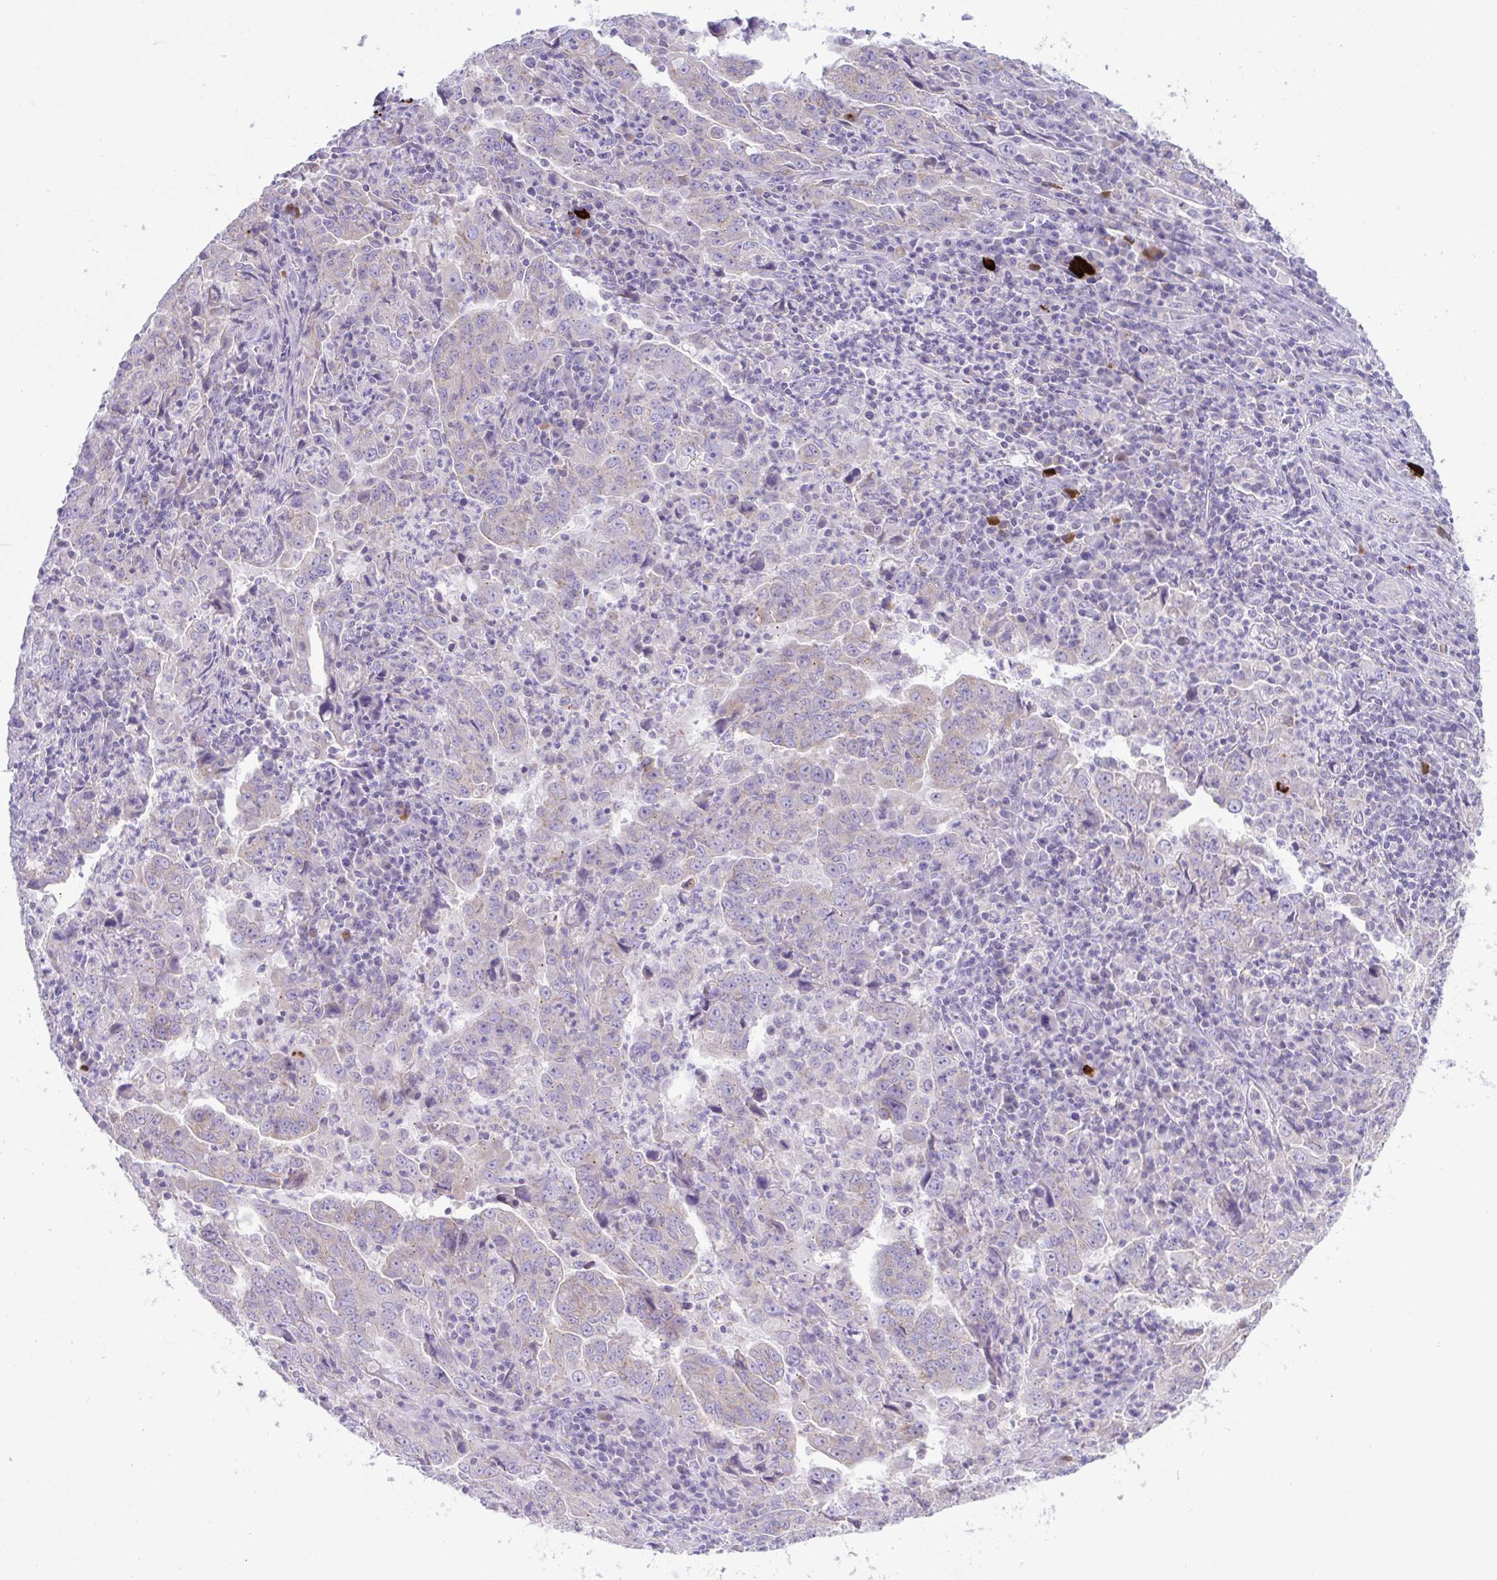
{"staining": {"intensity": "weak", "quantity": "<25%", "location": "cytoplasmic/membranous"}, "tissue": "lung cancer", "cell_type": "Tumor cells", "image_type": "cancer", "snomed": [{"axis": "morphology", "description": "Adenocarcinoma, NOS"}, {"axis": "topography", "description": "Lung"}], "caption": "Lung cancer (adenocarcinoma) was stained to show a protein in brown. There is no significant positivity in tumor cells.", "gene": "PLA2G12B", "patient": {"sex": "male", "age": 67}}